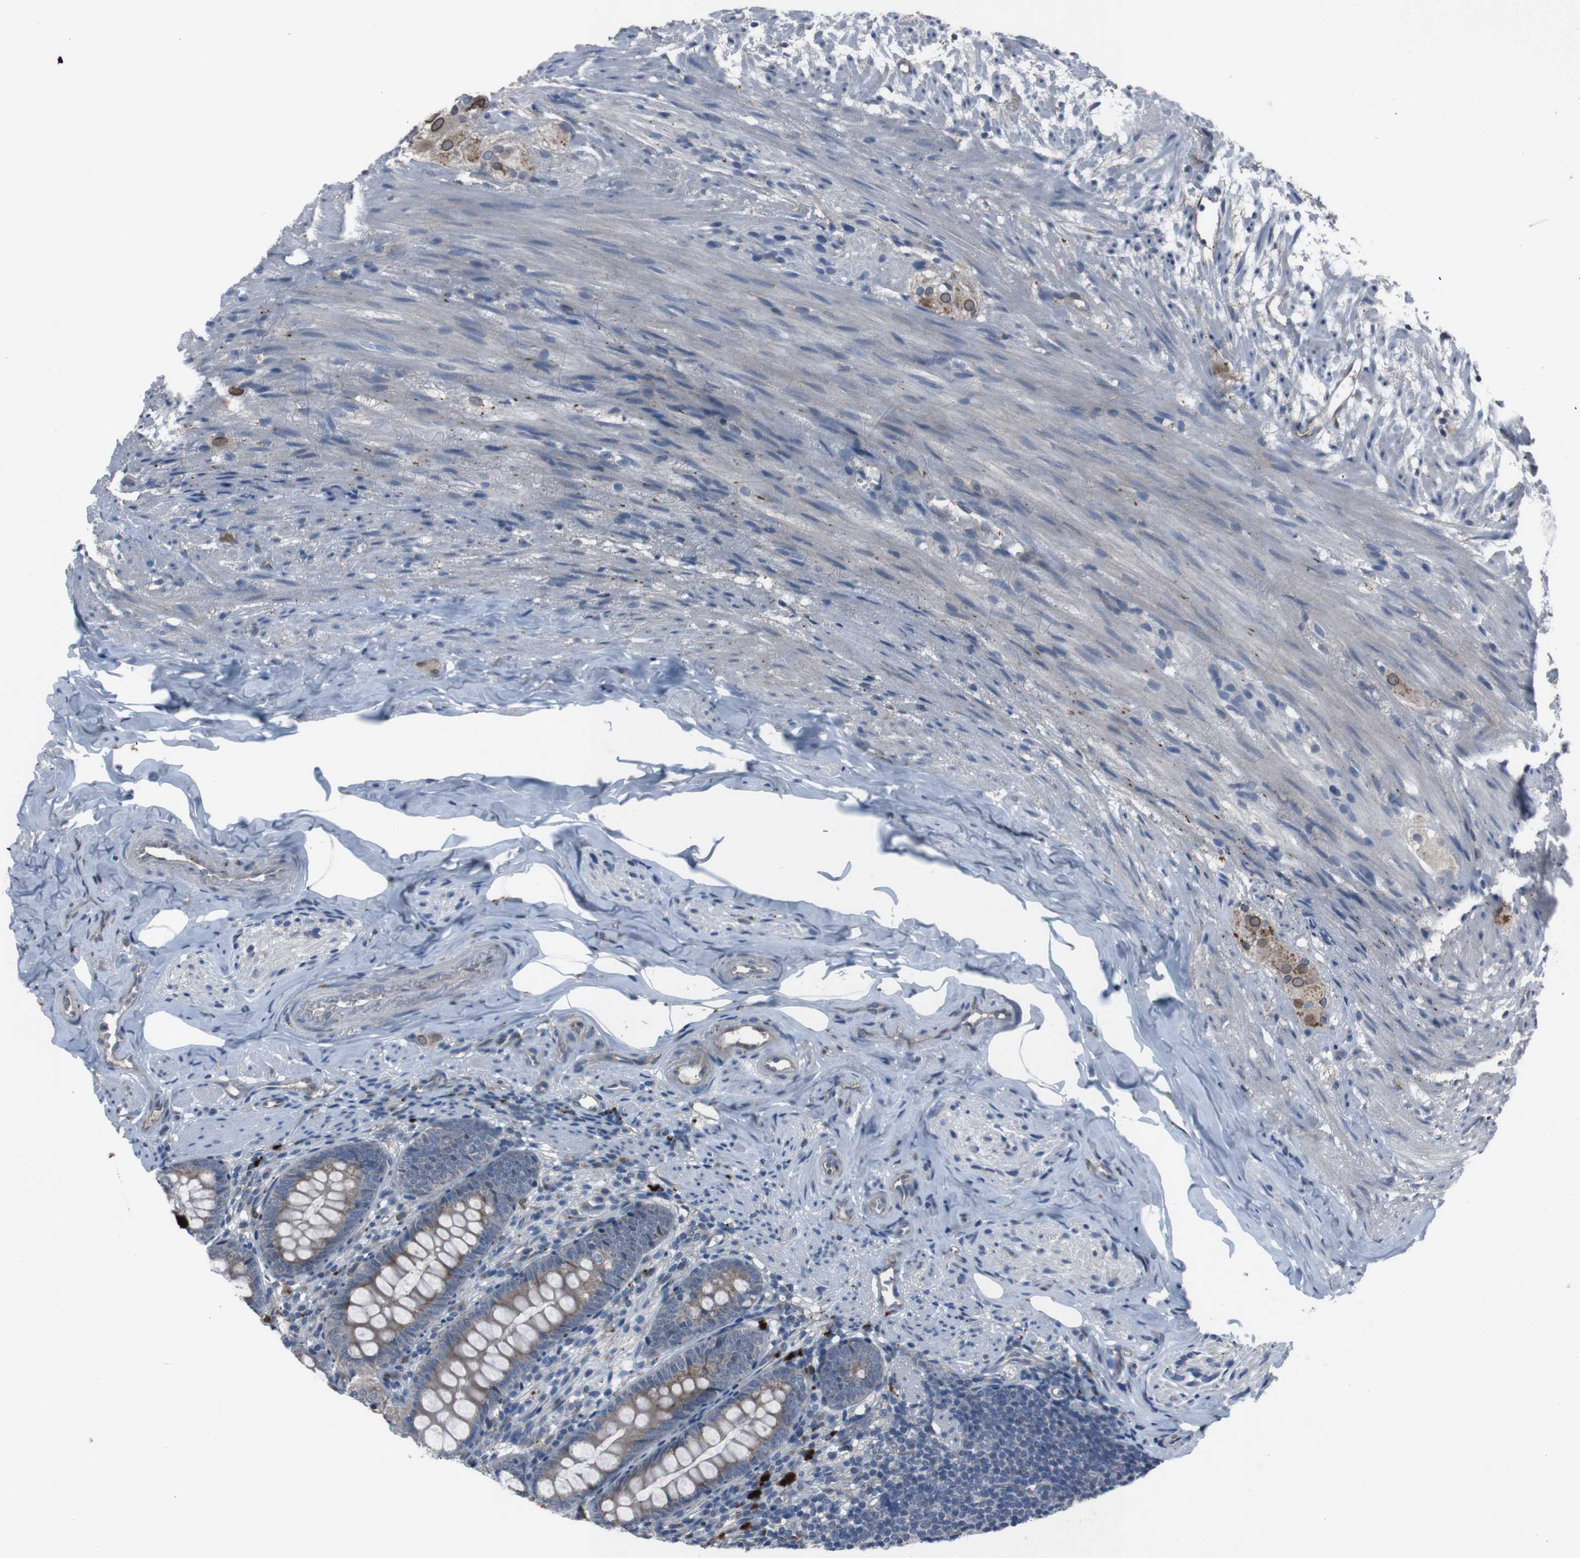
{"staining": {"intensity": "moderate", "quantity": ">75%", "location": "cytoplasmic/membranous"}, "tissue": "appendix", "cell_type": "Glandular cells", "image_type": "normal", "snomed": [{"axis": "morphology", "description": "Normal tissue, NOS"}, {"axis": "topography", "description": "Appendix"}], "caption": "This photomicrograph displays benign appendix stained with immunohistochemistry (IHC) to label a protein in brown. The cytoplasmic/membranous of glandular cells show moderate positivity for the protein. Nuclei are counter-stained blue.", "gene": "EFNA5", "patient": {"sex": "female", "age": 77}}